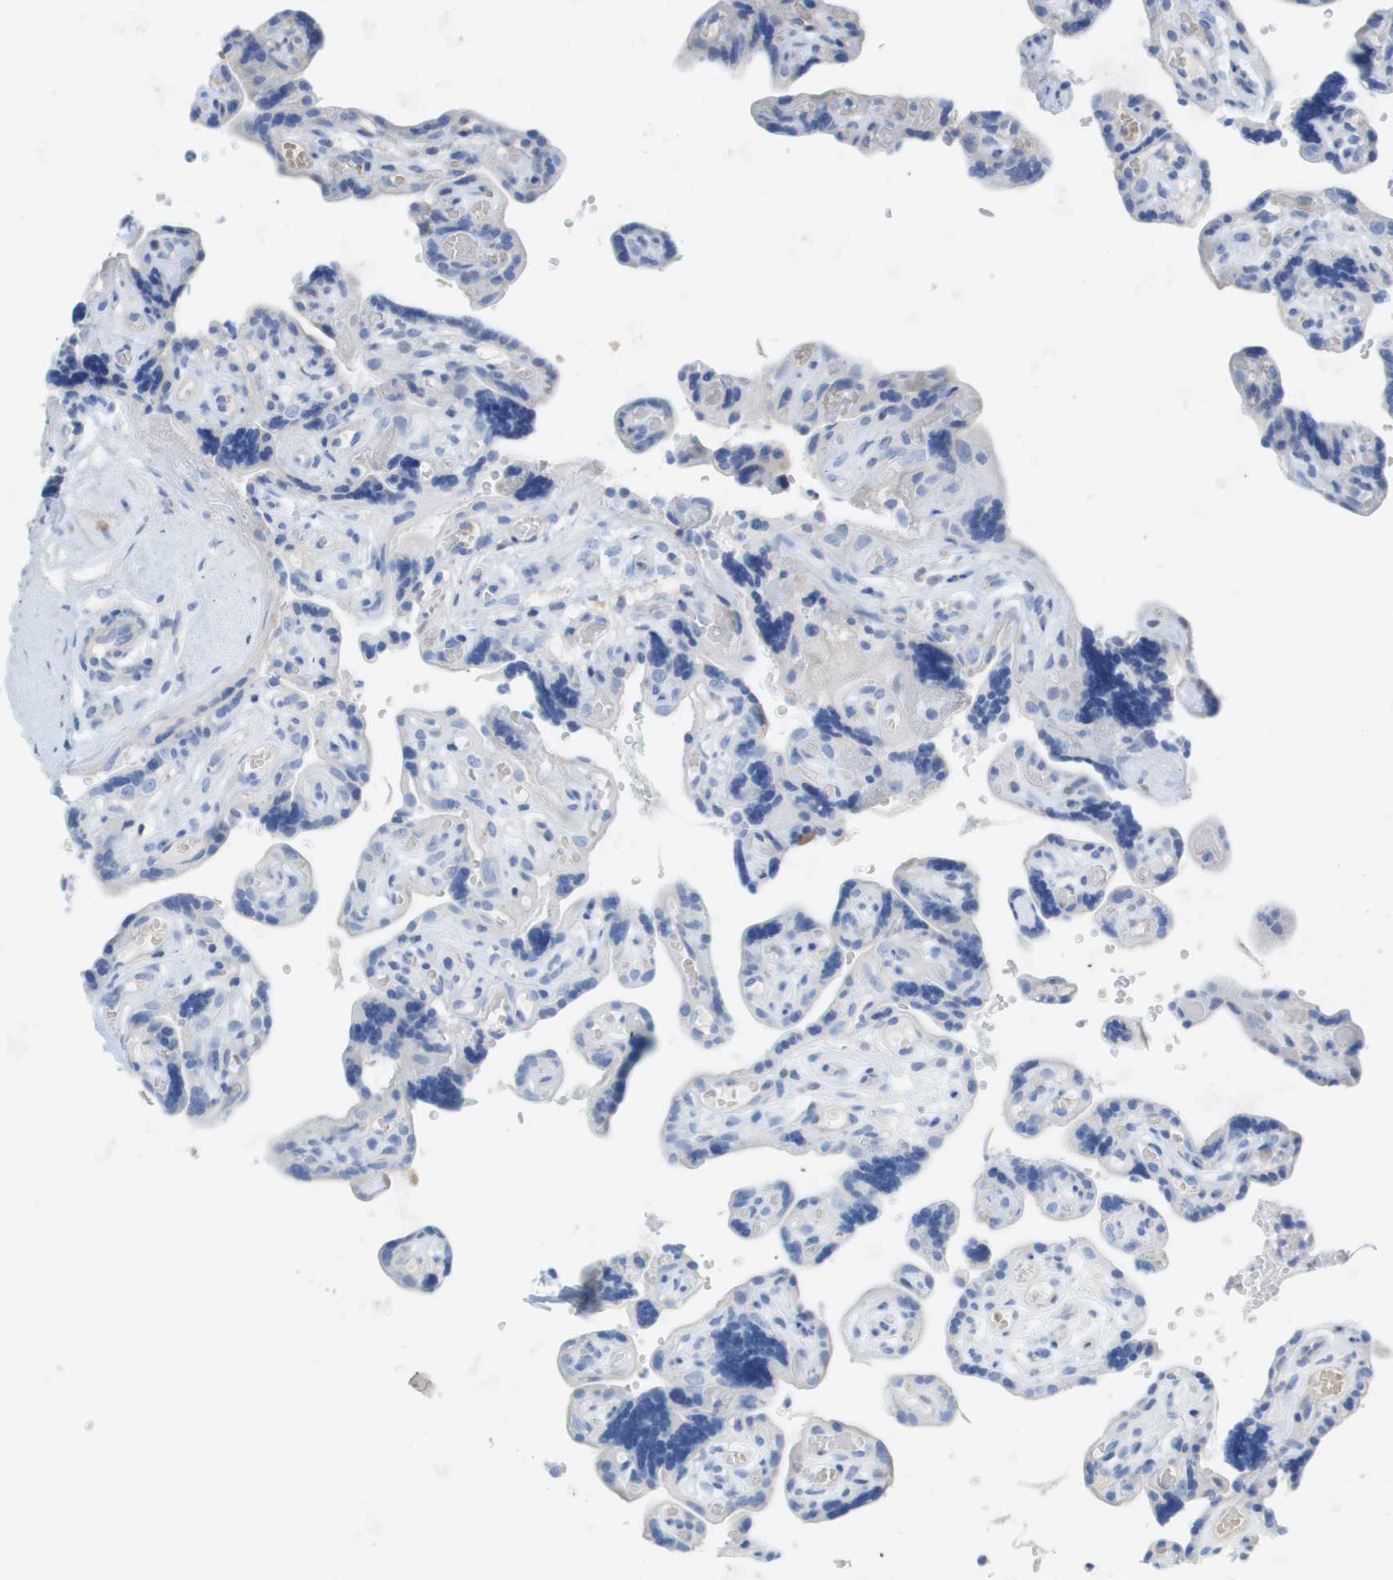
{"staining": {"intensity": "negative", "quantity": "none", "location": "none"}, "tissue": "placenta", "cell_type": "Decidual cells", "image_type": "normal", "snomed": [{"axis": "morphology", "description": "Normal tissue, NOS"}, {"axis": "topography", "description": "Placenta"}], "caption": "Protein analysis of benign placenta exhibits no significant positivity in decidual cells.", "gene": "MYL3", "patient": {"sex": "female", "age": 30}}